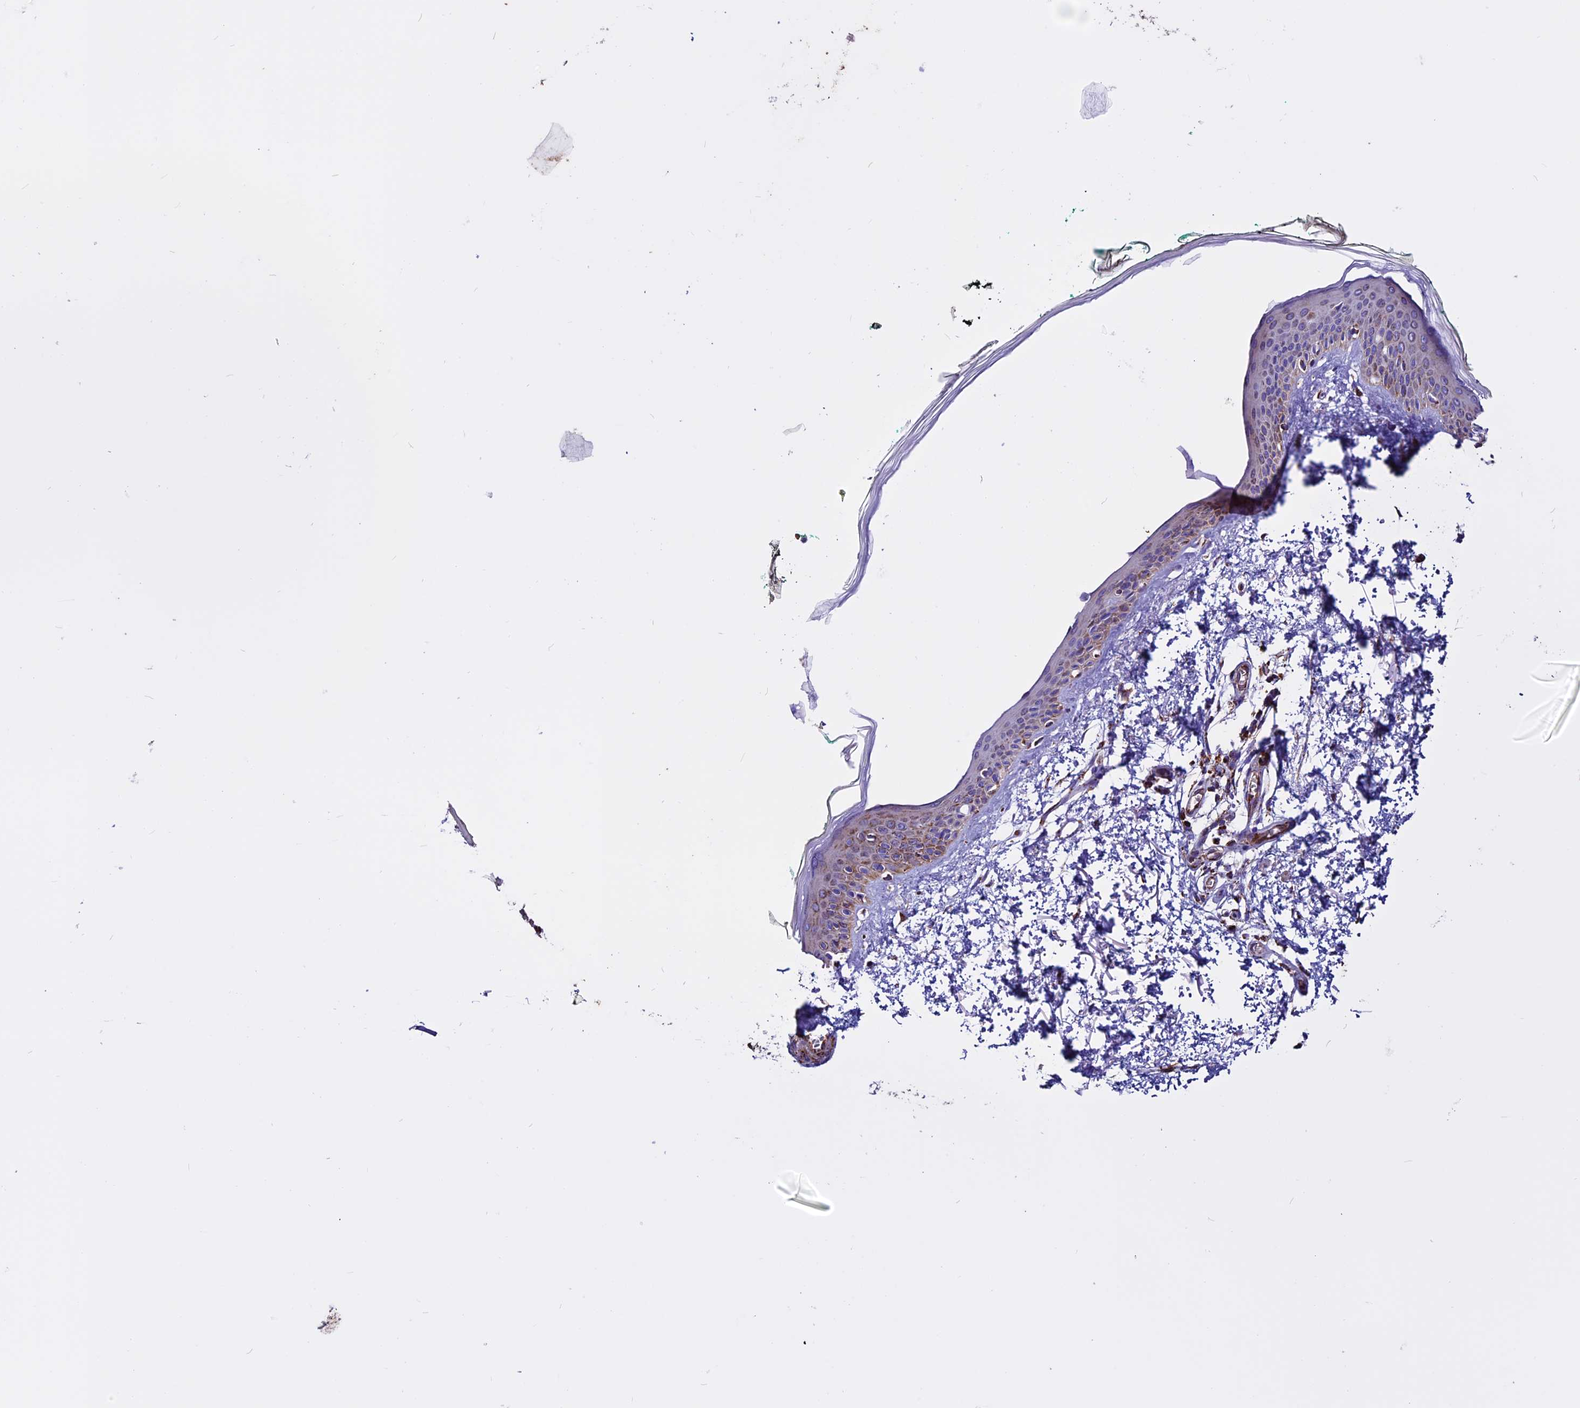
{"staining": {"intensity": "moderate", "quantity": ">75%", "location": "cytoplasmic/membranous"}, "tissue": "skin", "cell_type": "Fibroblasts", "image_type": "normal", "snomed": [{"axis": "morphology", "description": "Normal tissue, NOS"}, {"axis": "topography", "description": "Skin"}], "caption": "A medium amount of moderate cytoplasmic/membranous positivity is identified in about >75% of fibroblasts in benign skin. Nuclei are stained in blue.", "gene": "CX3CL1", "patient": {"sex": "male", "age": 62}}